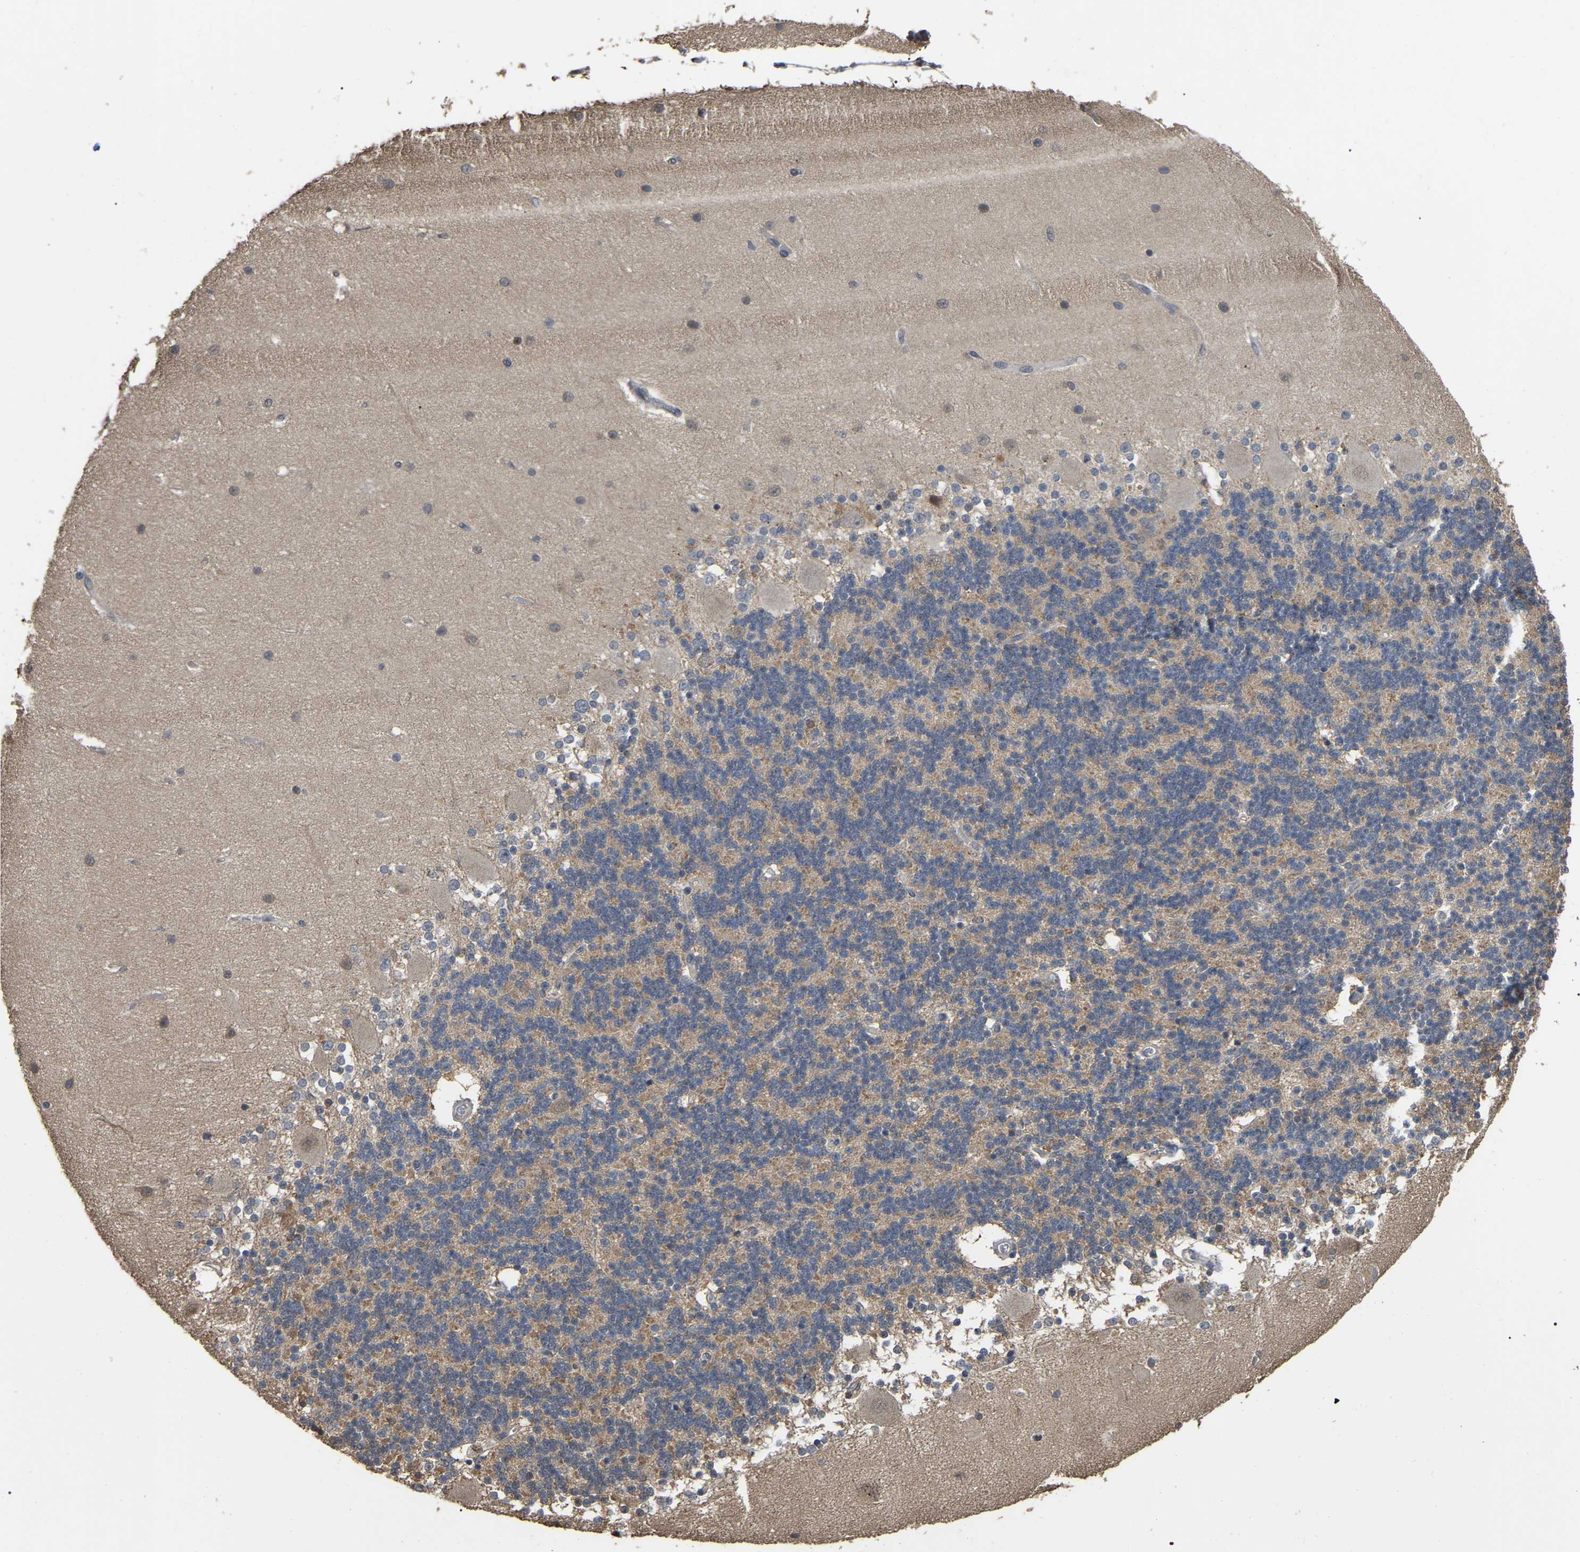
{"staining": {"intensity": "moderate", "quantity": "<25%", "location": "cytoplasmic/membranous"}, "tissue": "cerebellum", "cell_type": "Cells in granular layer", "image_type": "normal", "snomed": [{"axis": "morphology", "description": "Normal tissue, NOS"}, {"axis": "topography", "description": "Cerebellum"}], "caption": "Cerebellum stained with IHC shows moderate cytoplasmic/membranous positivity in about <25% of cells in granular layer.", "gene": "FAM219A", "patient": {"sex": "female", "age": 54}}